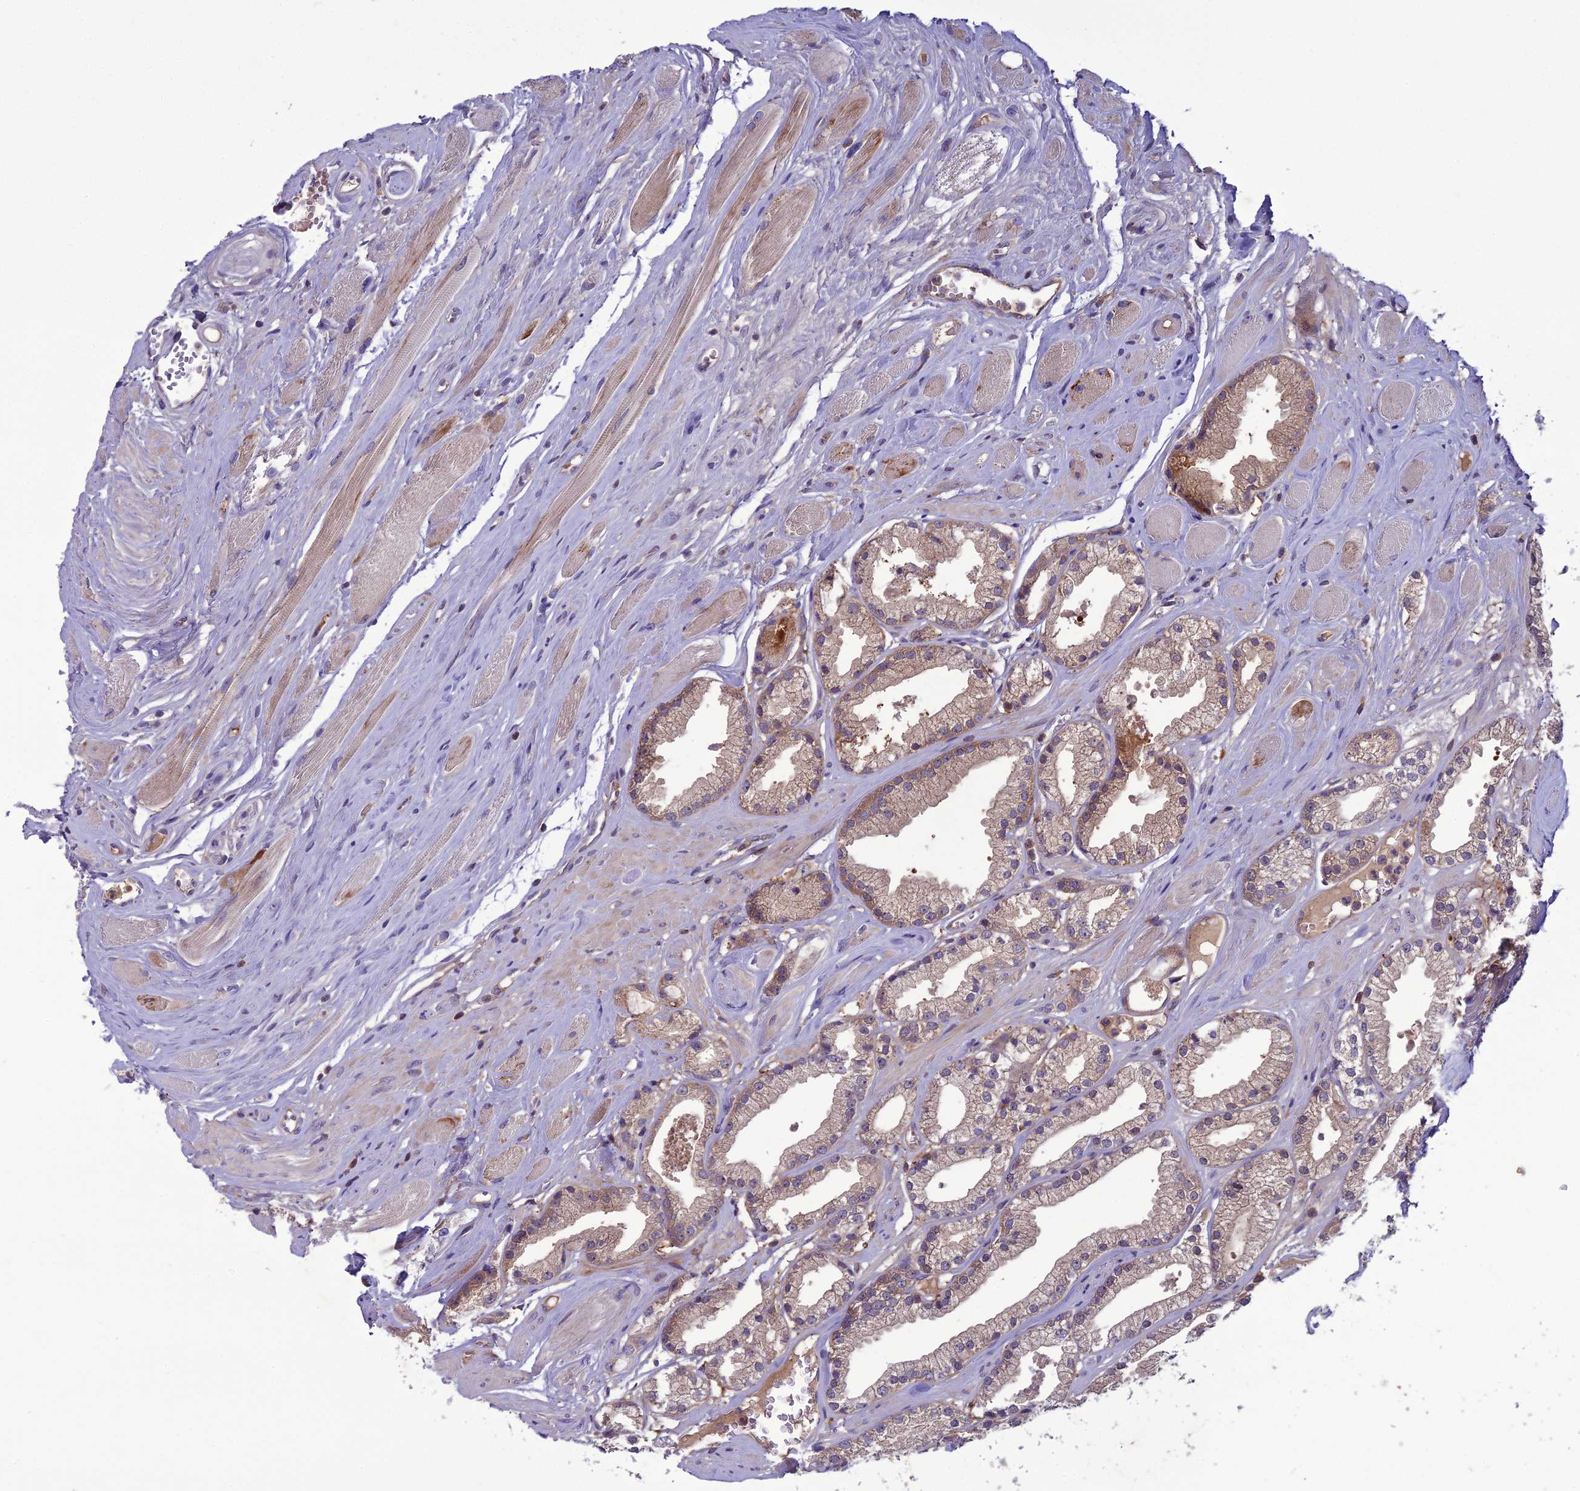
{"staining": {"intensity": "weak", "quantity": ">75%", "location": "cytoplasmic/membranous"}, "tissue": "prostate cancer", "cell_type": "Tumor cells", "image_type": "cancer", "snomed": [{"axis": "morphology", "description": "Adenocarcinoma, High grade"}, {"axis": "topography", "description": "Prostate"}], "caption": "Protein staining by IHC displays weak cytoplasmic/membranous staining in approximately >75% of tumor cells in prostate adenocarcinoma (high-grade). The staining was performed using DAB to visualize the protein expression in brown, while the nuclei were stained in blue with hematoxylin (Magnification: 20x).", "gene": "GDF6", "patient": {"sex": "male", "age": 67}}